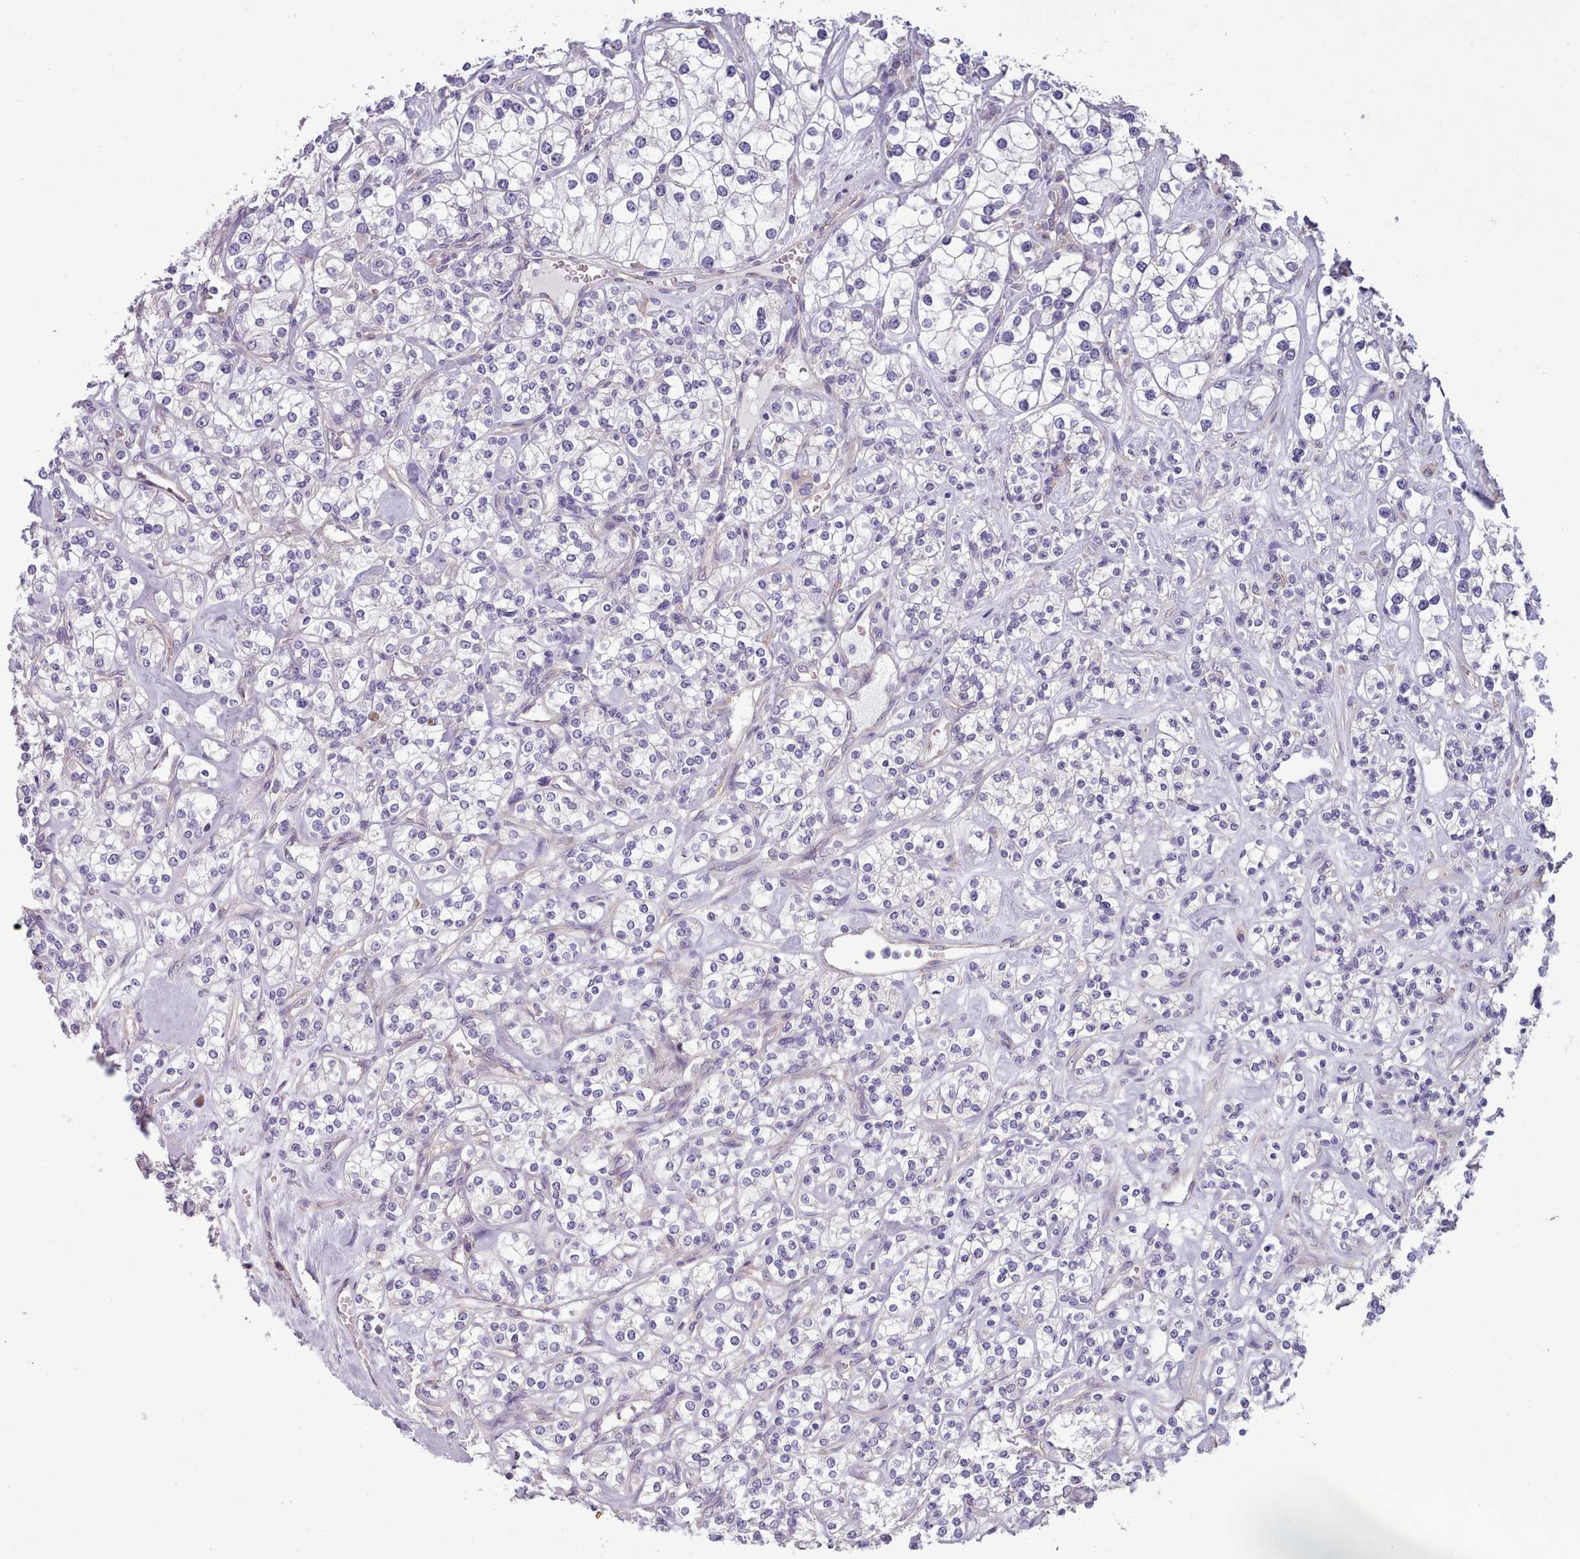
{"staining": {"intensity": "negative", "quantity": "none", "location": "none"}, "tissue": "renal cancer", "cell_type": "Tumor cells", "image_type": "cancer", "snomed": [{"axis": "morphology", "description": "Adenocarcinoma, NOS"}, {"axis": "topography", "description": "Kidney"}], "caption": "IHC micrograph of neoplastic tissue: human adenocarcinoma (renal) stained with DAB shows no significant protein expression in tumor cells.", "gene": "DPF1", "patient": {"sex": "male", "age": 77}}